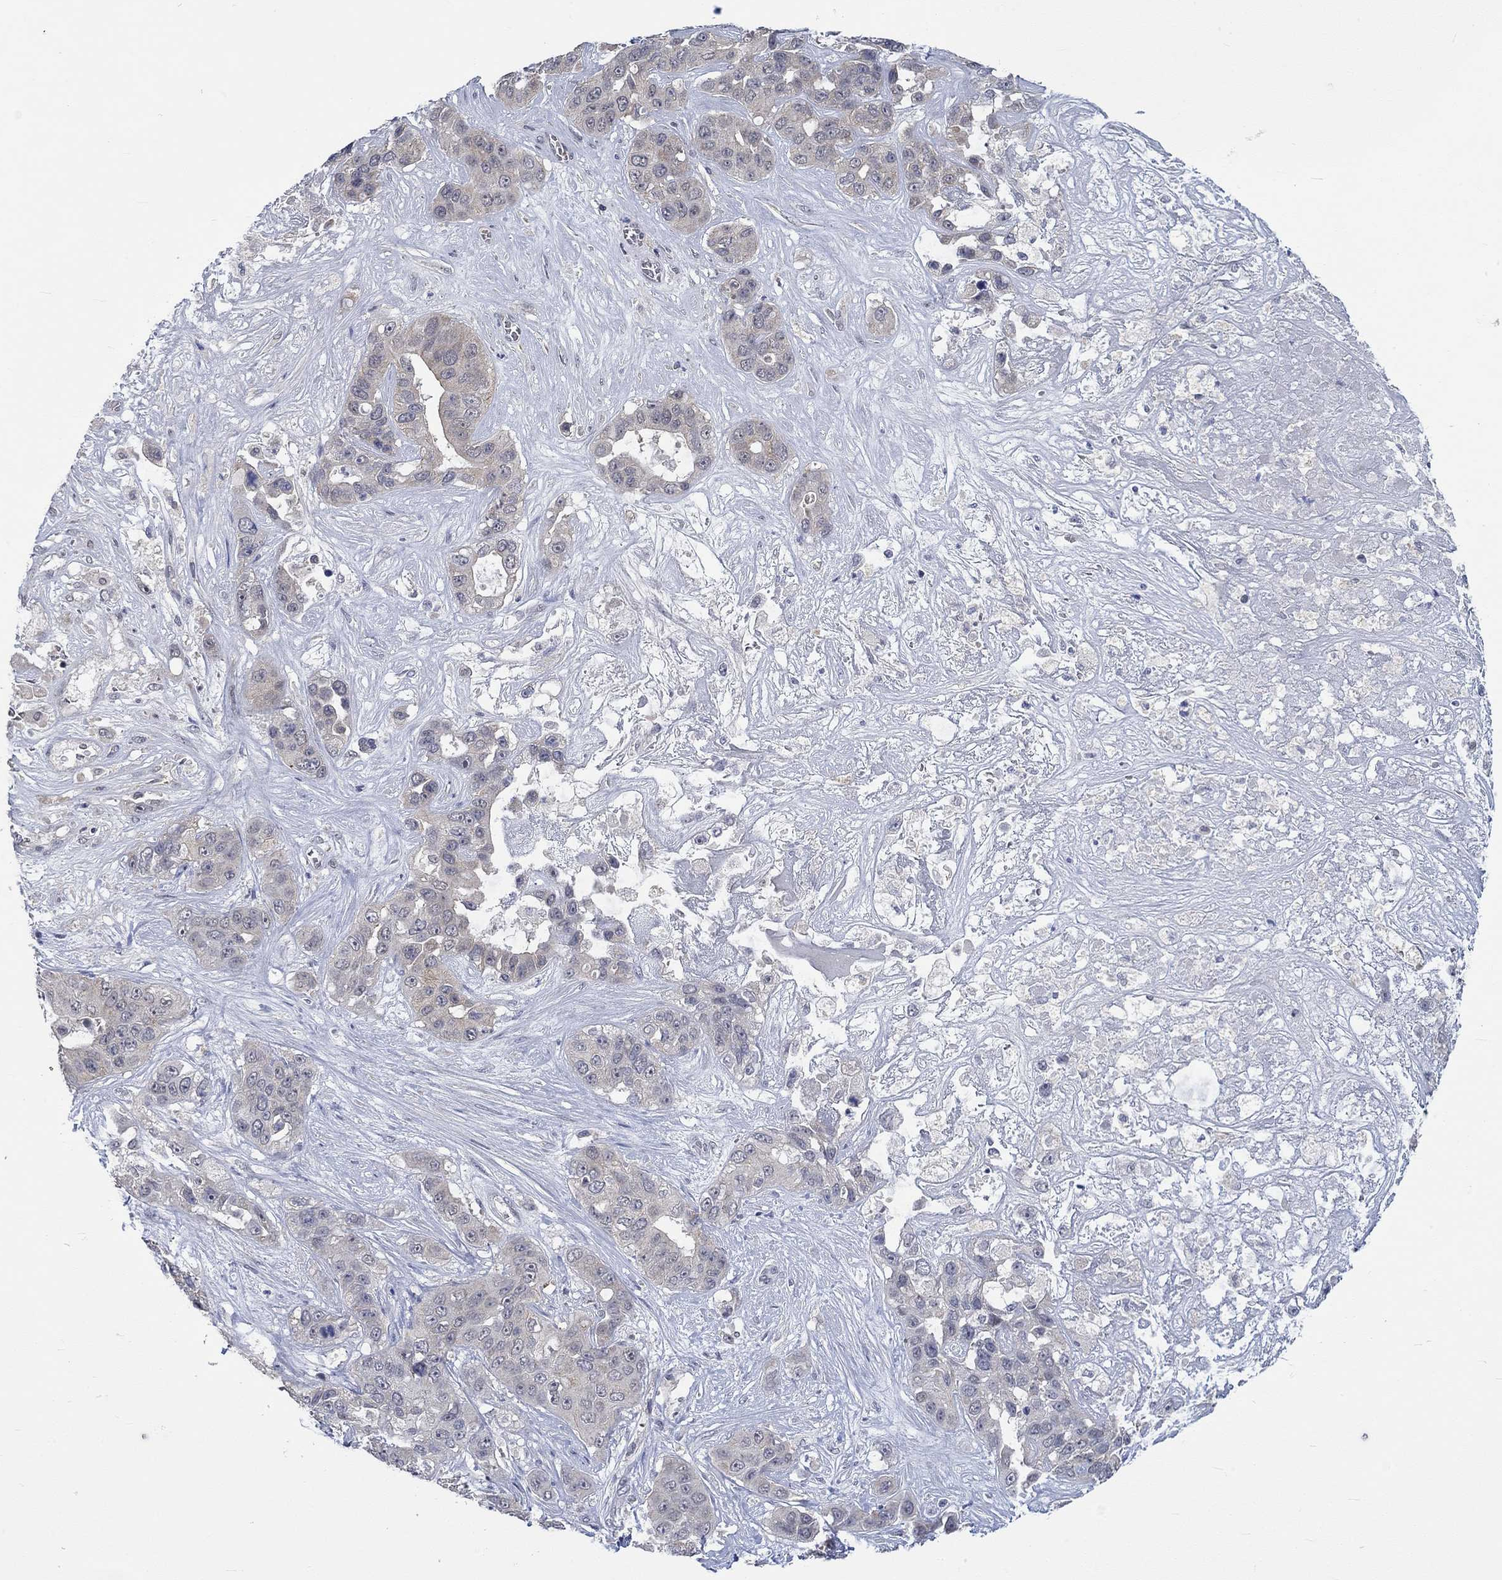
{"staining": {"intensity": "weak", "quantity": "<25%", "location": "cytoplasmic/membranous"}, "tissue": "liver cancer", "cell_type": "Tumor cells", "image_type": "cancer", "snomed": [{"axis": "morphology", "description": "Cholangiocarcinoma"}, {"axis": "topography", "description": "Liver"}], "caption": "Liver cancer (cholangiocarcinoma) was stained to show a protein in brown. There is no significant expression in tumor cells.", "gene": "WASF1", "patient": {"sex": "female", "age": 52}}